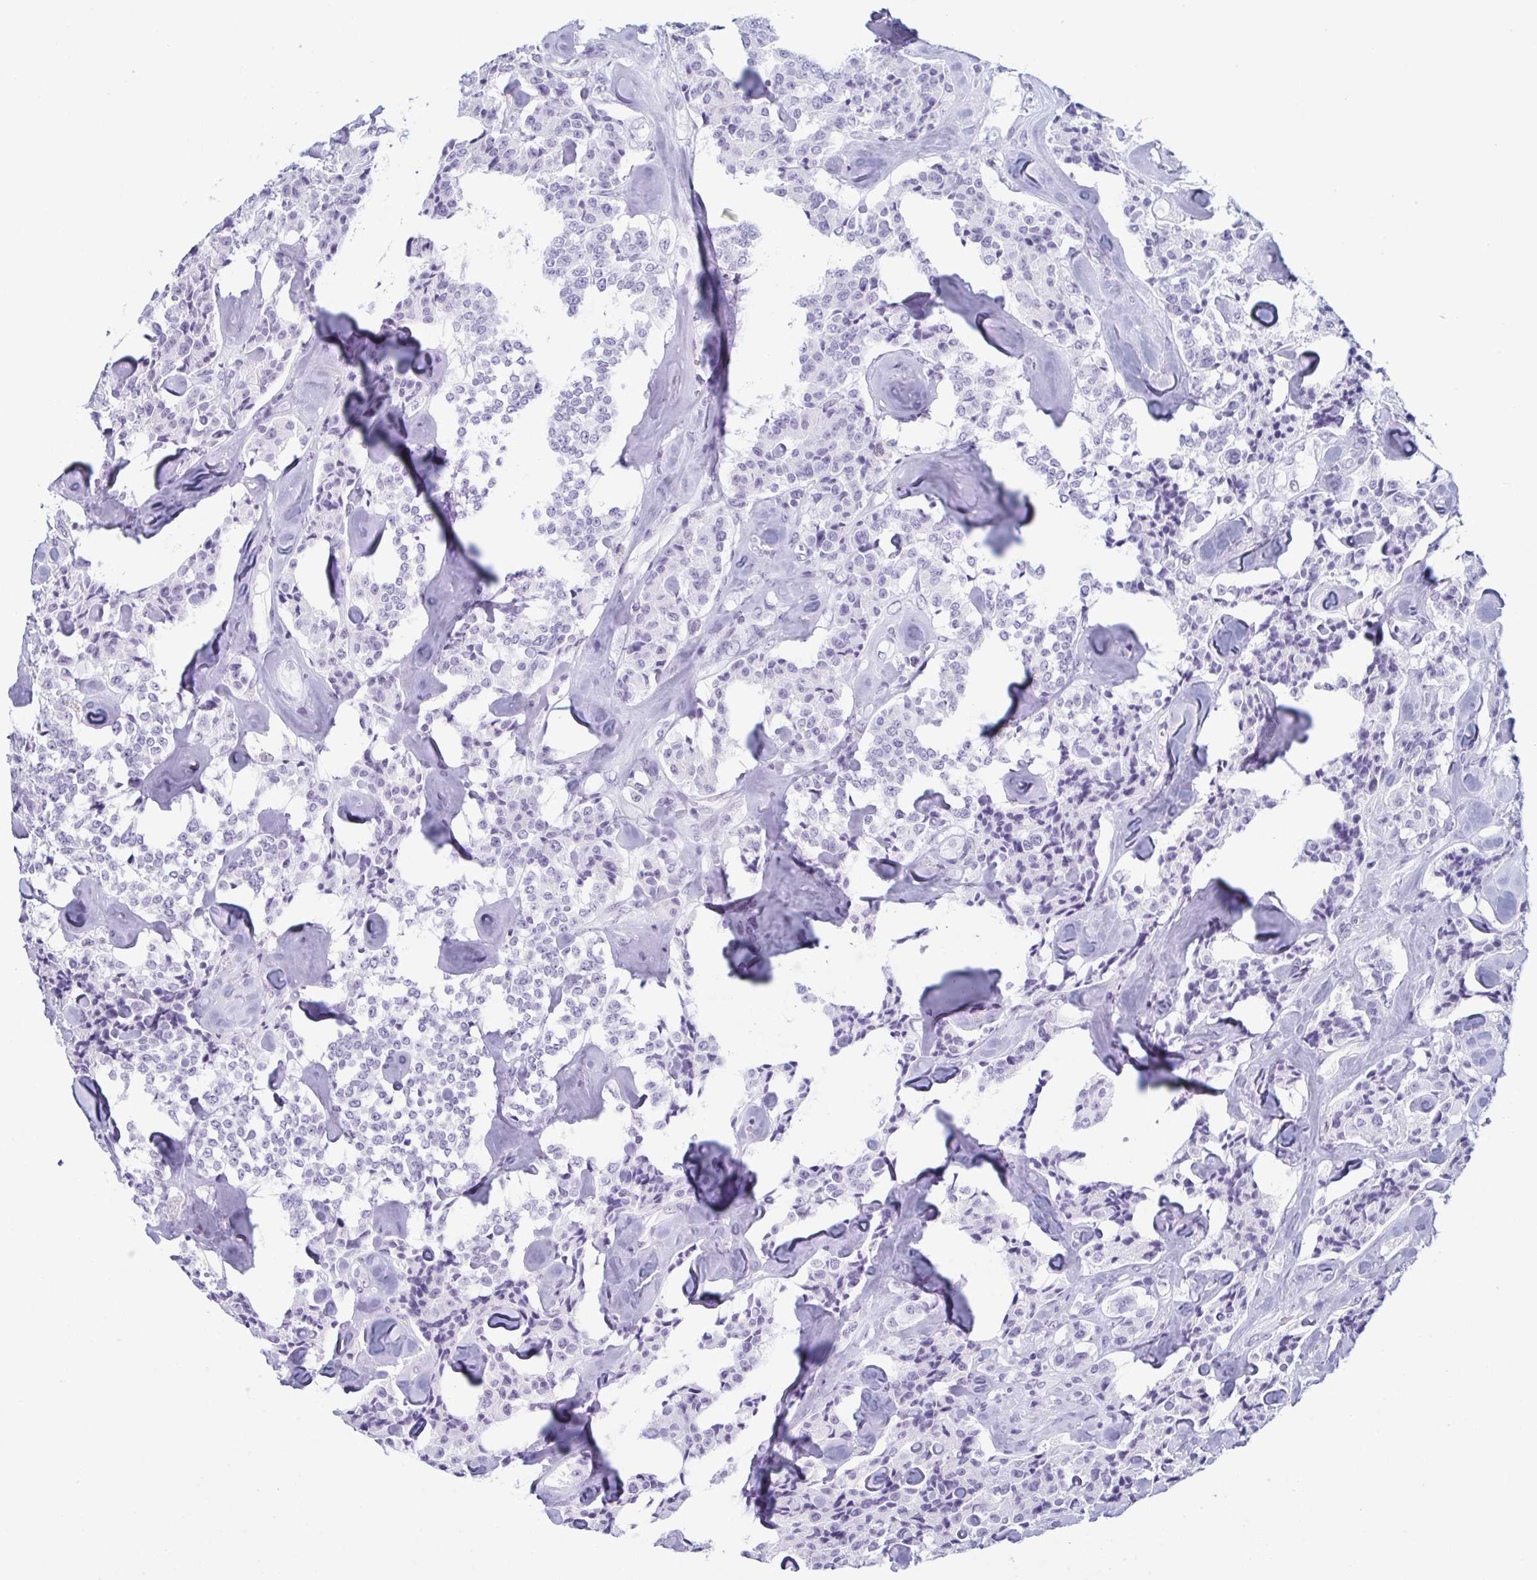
{"staining": {"intensity": "negative", "quantity": "none", "location": "none"}, "tissue": "carcinoid", "cell_type": "Tumor cells", "image_type": "cancer", "snomed": [{"axis": "morphology", "description": "Carcinoid, malignant, NOS"}, {"axis": "topography", "description": "Pancreas"}], "caption": "Tumor cells are negative for brown protein staining in malignant carcinoid.", "gene": "RBM7", "patient": {"sex": "male", "age": 41}}